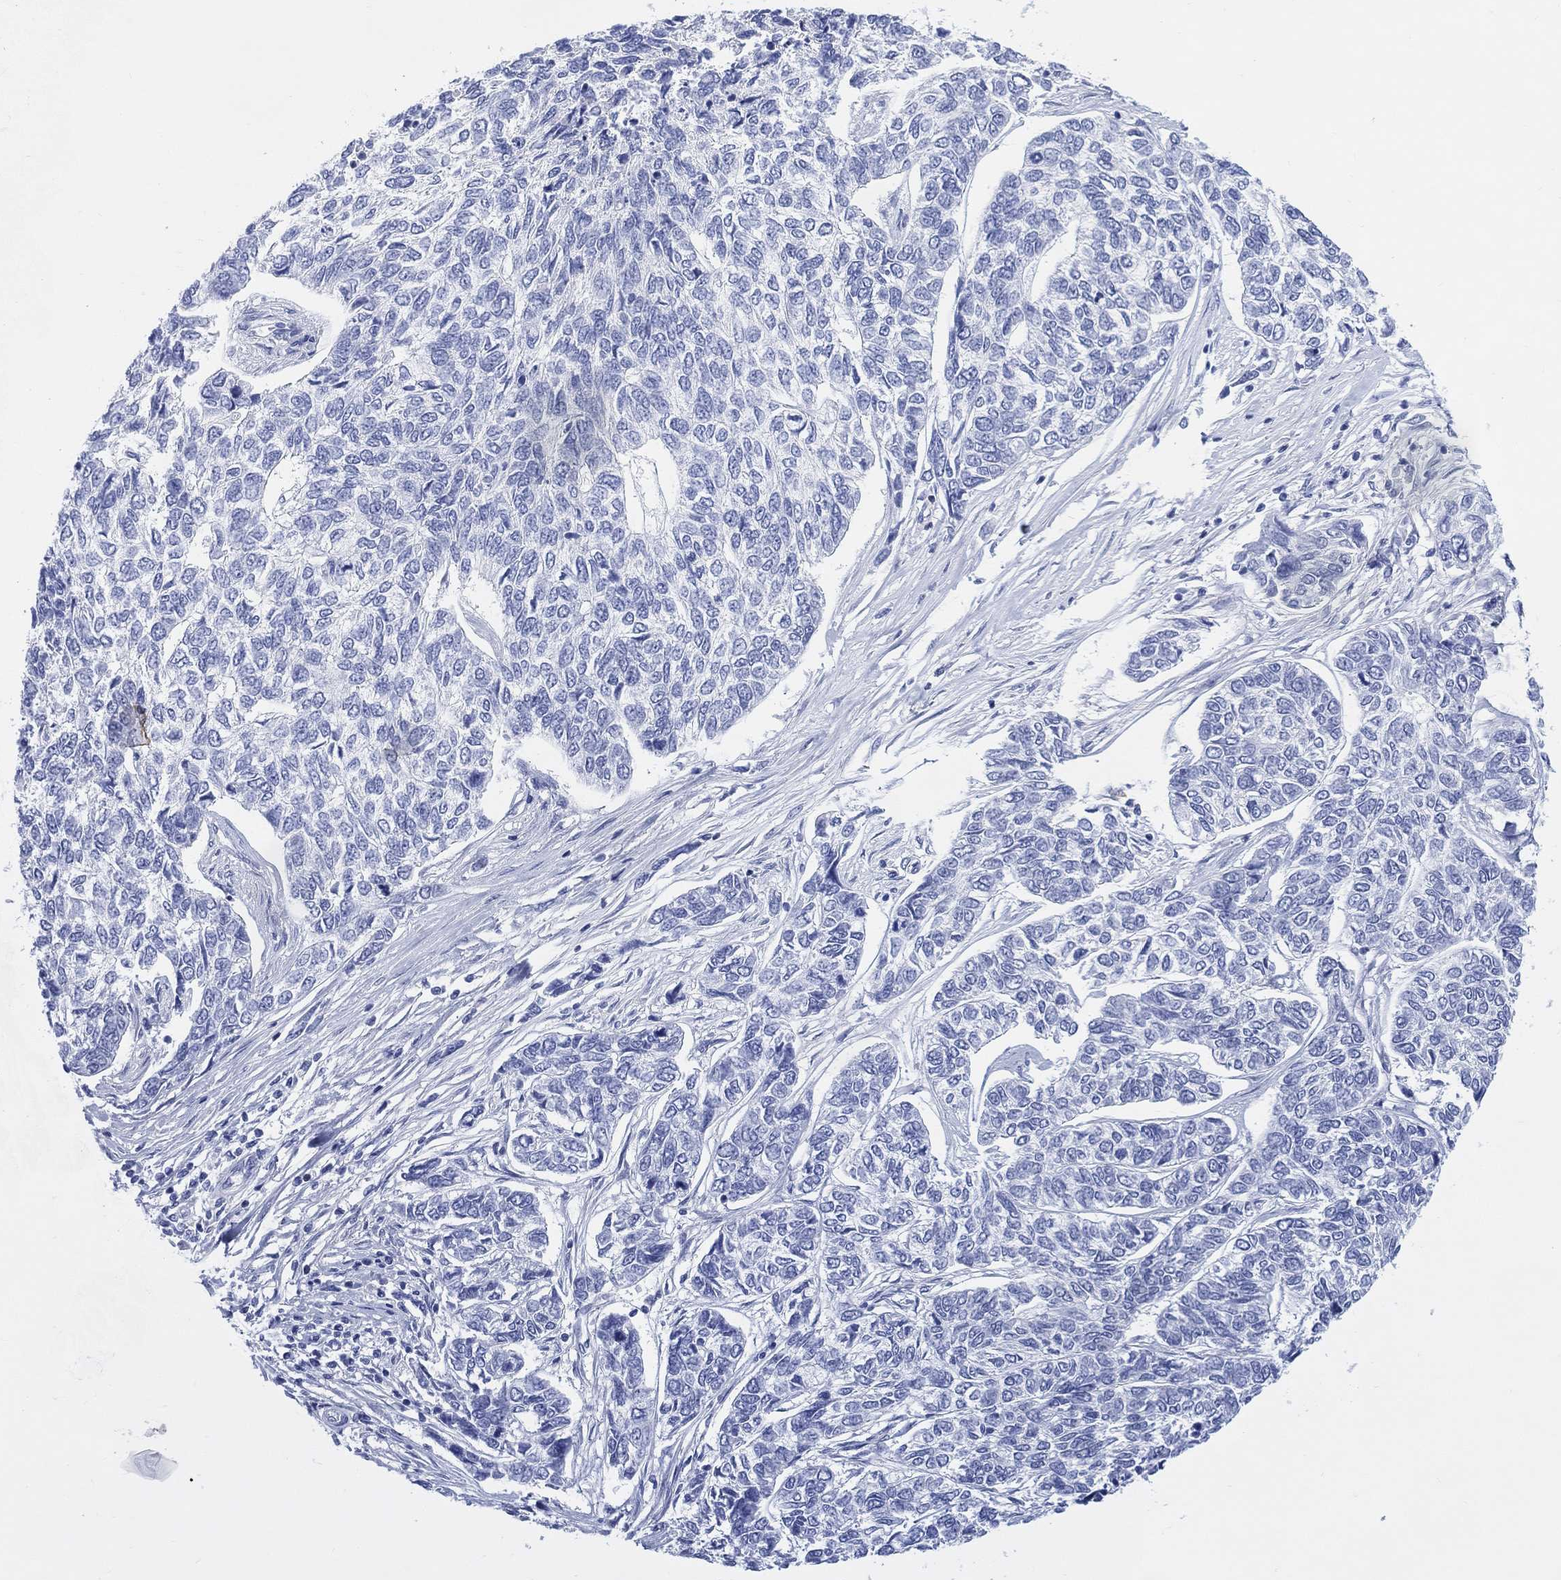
{"staining": {"intensity": "negative", "quantity": "none", "location": "none"}, "tissue": "skin cancer", "cell_type": "Tumor cells", "image_type": "cancer", "snomed": [{"axis": "morphology", "description": "Basal cell carcinoma"}, {"axis": "topography", "description": "Skin"}], "caption": "This is an immunohistochemistry (IHC) image of skin basal cell carcinoma. There is no positivity in tumor cells.", "gene": "DDI1", "patient": {"sex": "female", "age": 65}}